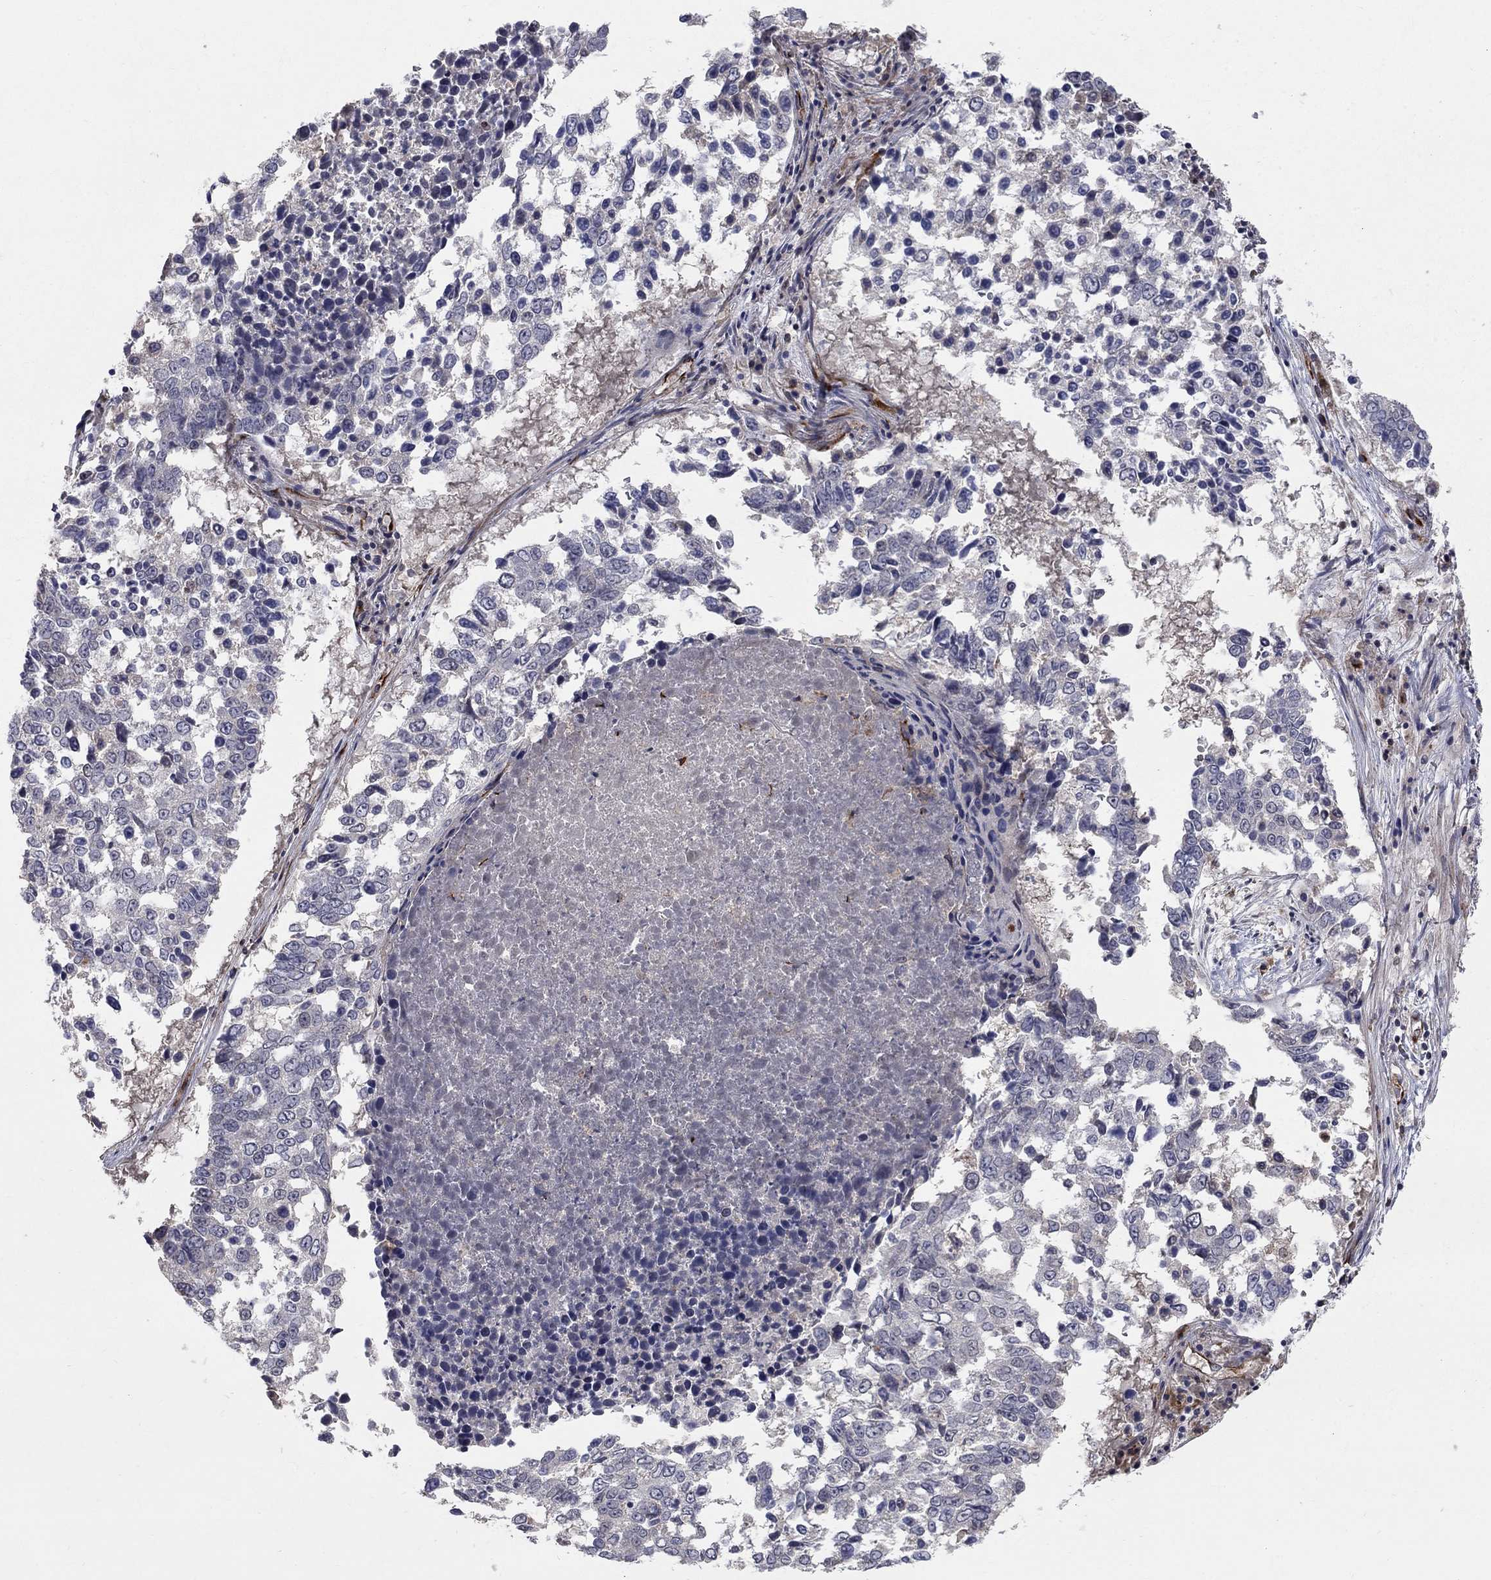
{"staining": {"intensity": "negative", "quantity": "none", "location": "none"}, "tissue": "lung cancer", "cell_type": "Tumor cells", "image_type": "cancer", "snomed": [{"axis": "morphology", "description": "Squamous cell carcinoma, NOS"}, {"axis": "topography", "description": "Lung"}], "caption": "The micrograph displays no staining of tumor cells in lung squamous cell carcinoma.", "gene": "MSRA", "patient": {"sex": "male", "age": 82}}